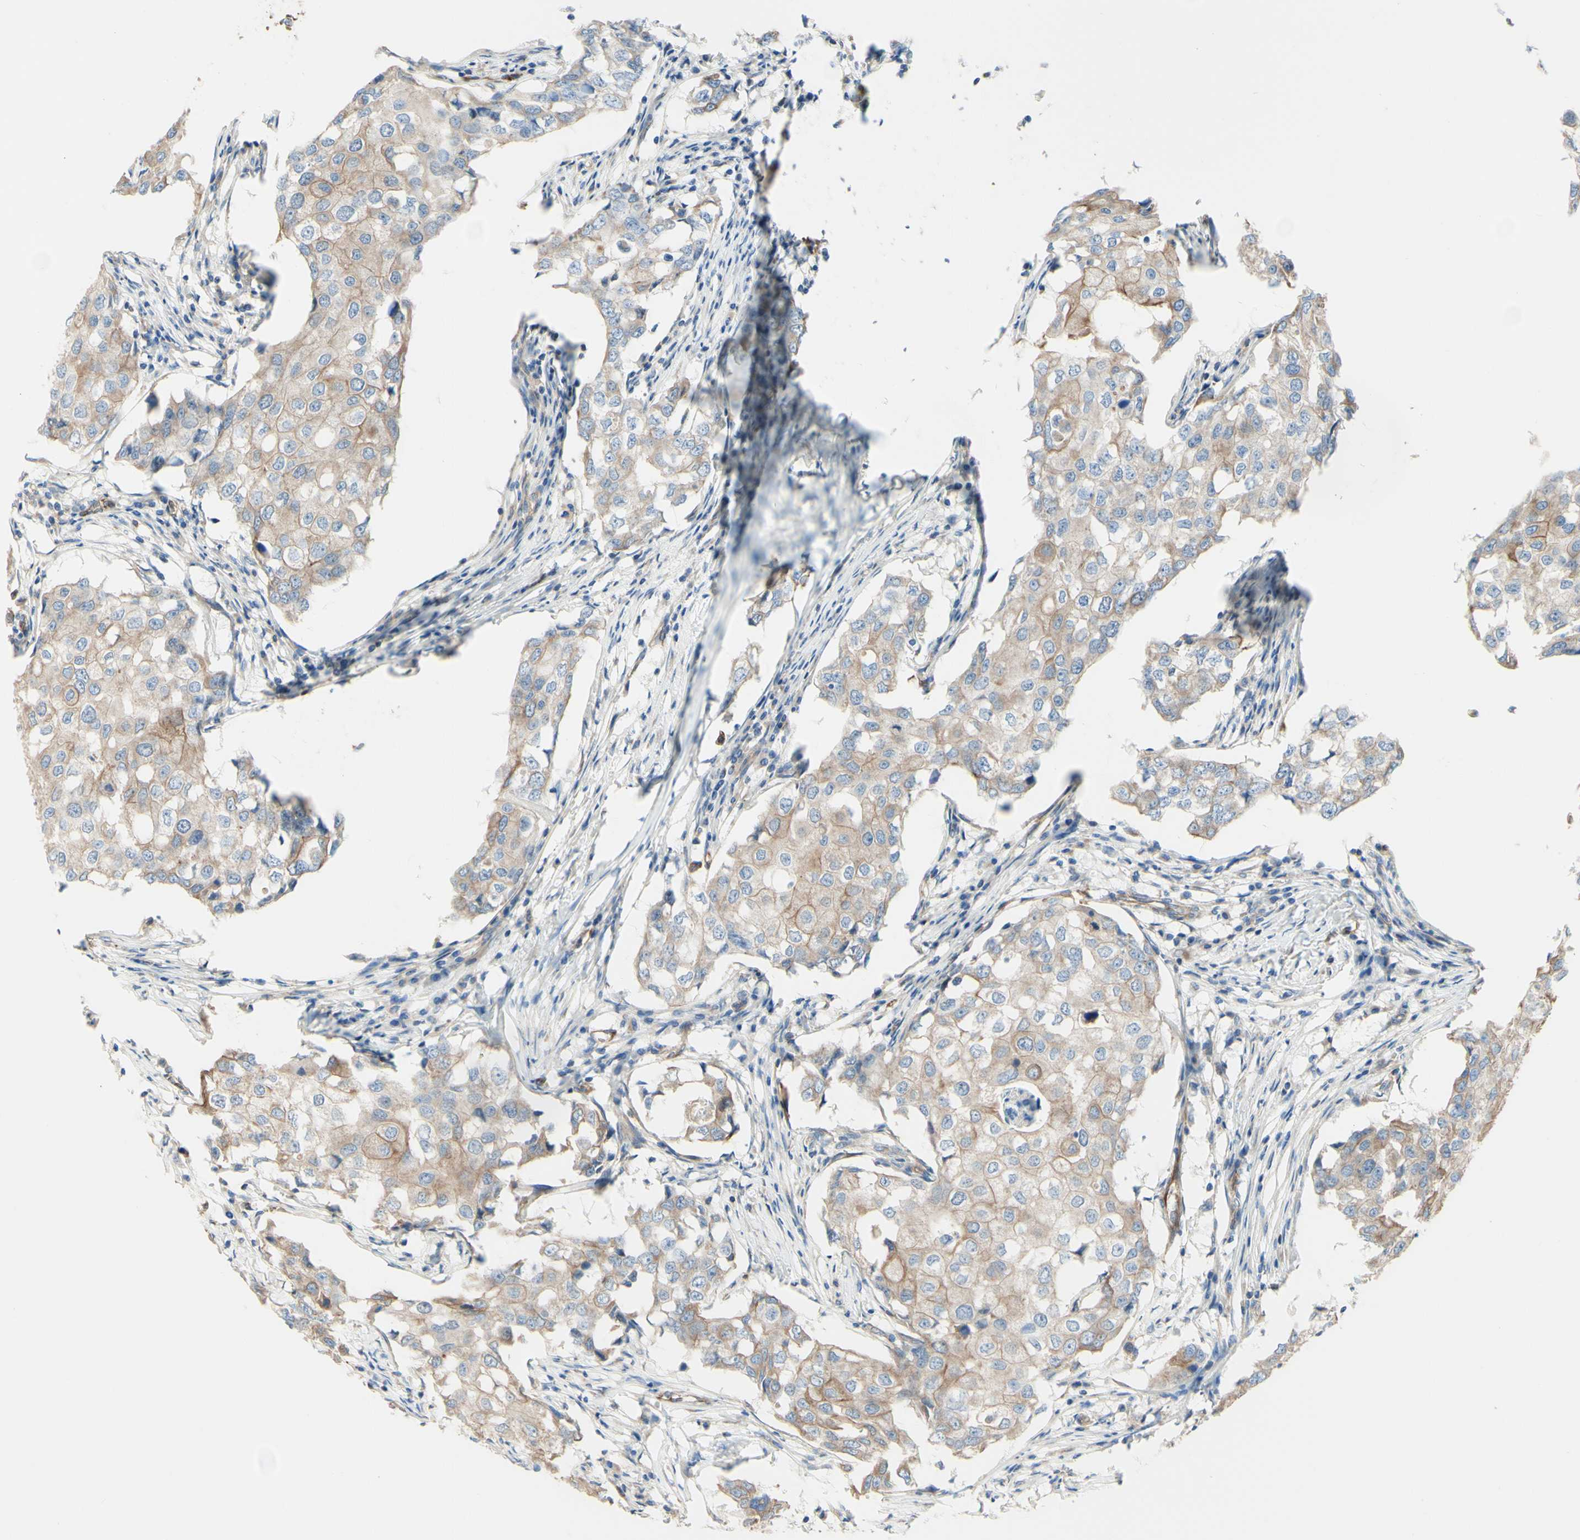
{"staining": {"intensity": "weak", "quantity": ">75%", "location": "cytoplasmic/membranous"}, "tissue": "breast cancer", "cell_type": "Tumor cells", "image_type": "cancer", "snomed": [{"axis": "morphology", "description": "Duct carcinoma"}, {"axis": "topography", "description": "Breast"}], "caption": "An immunohistochemistry (IHC) image of tumor tissue is shown. Protein staining in brown labels weak cytoplasmic/membranous positivity in breast intraductal carcinoma within tumor cells.", "gene": "ENDOD1", "patient": {"sex": "female", "age": 27}}